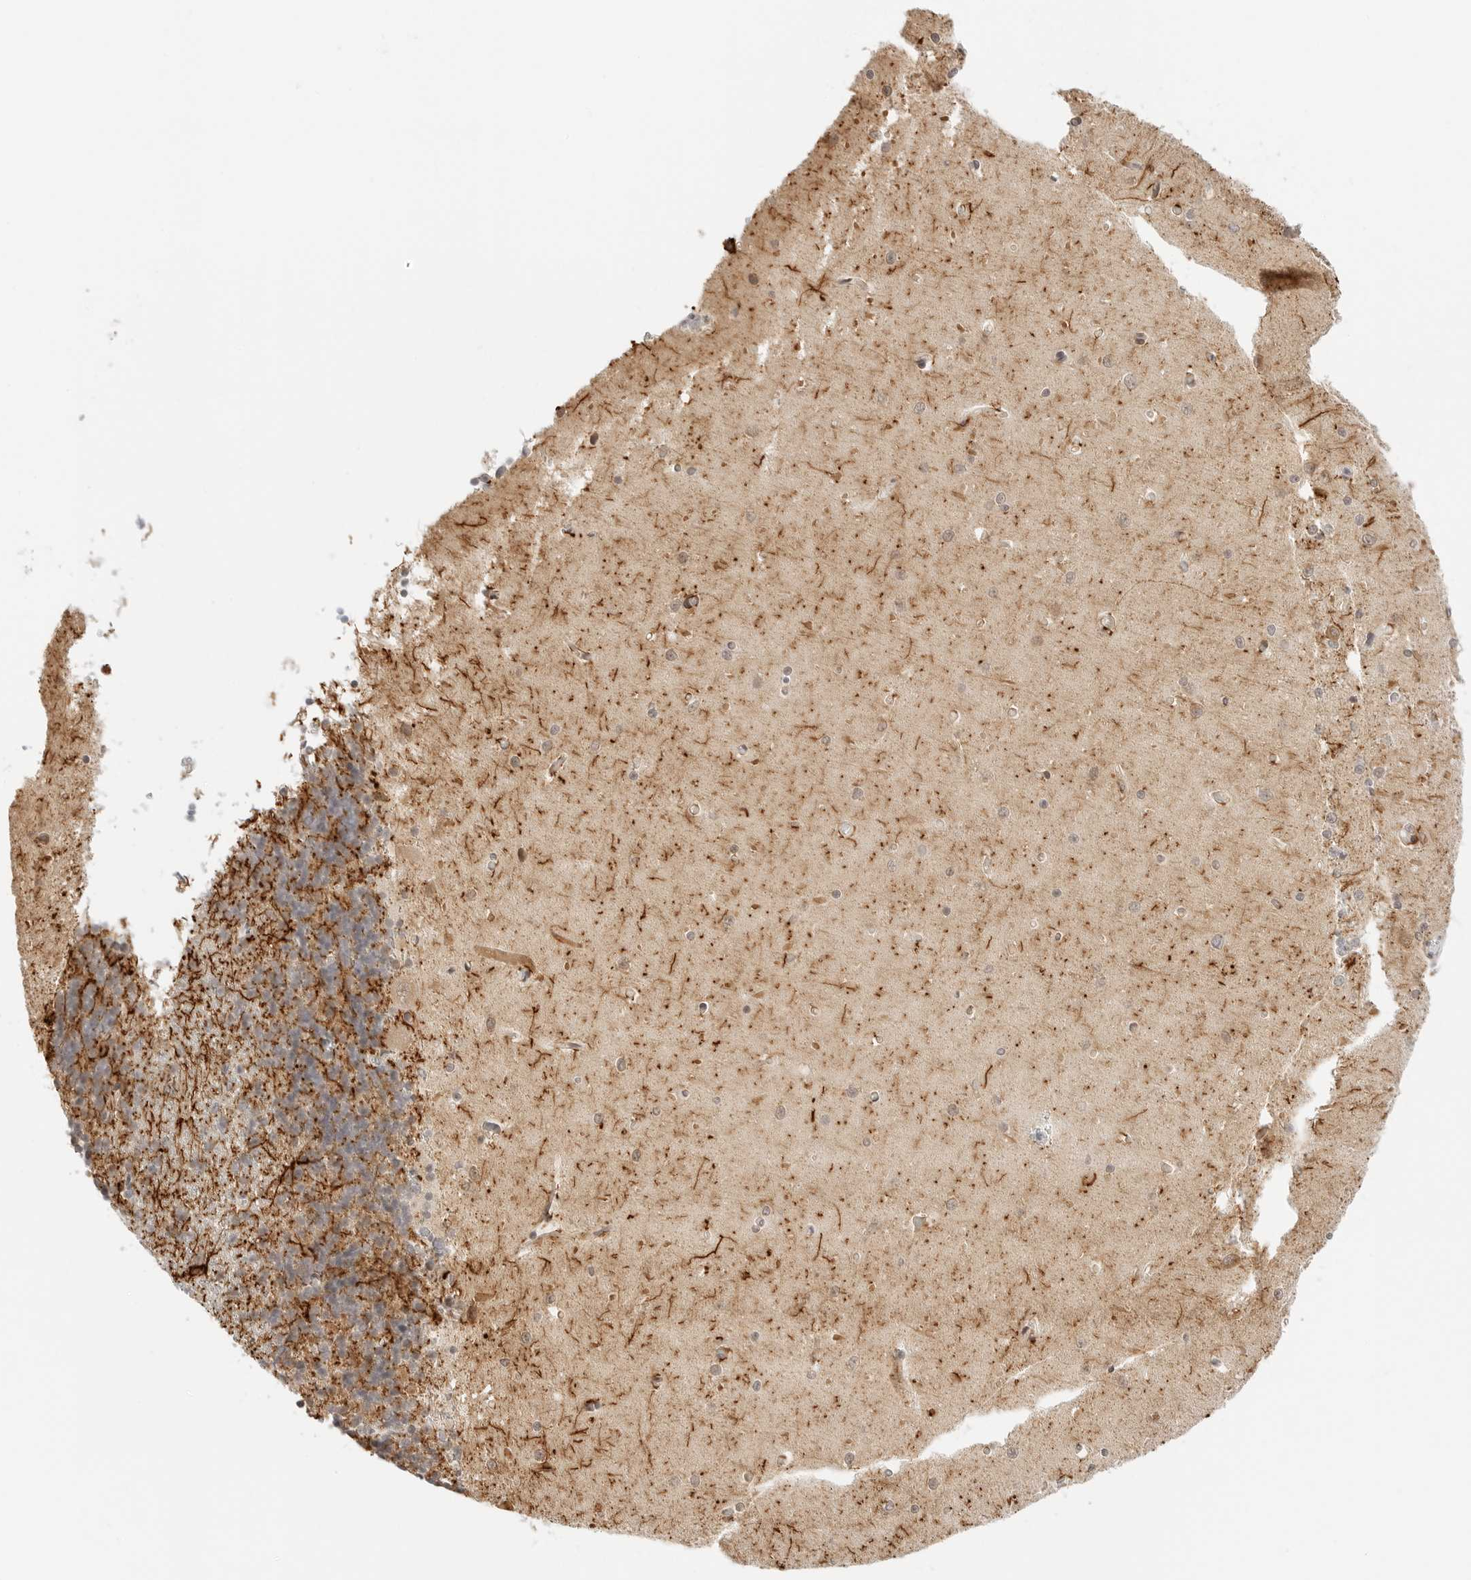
{"staining": {"intensity": "moderate", "quantity": "25%-75%", "location": "cytoplasmic/membranous"}, "tissue": "cerebellum", "cell_type": "Cells in granular layer", "image_type": "normal", "snomed": [{"axis": "morphology", "description": "Normal tissue, NOS"}, {"axis": "topography", "description": "Cerebellum"}], "caption": "Human cerebellum stained with a brown dye exhibits moderate cytoplasmic/membranous positive expression in approximately 25%-75% of cells in granular layer.", "gene": "GORAB", "patient": {"sex": "male", "age": 37}}